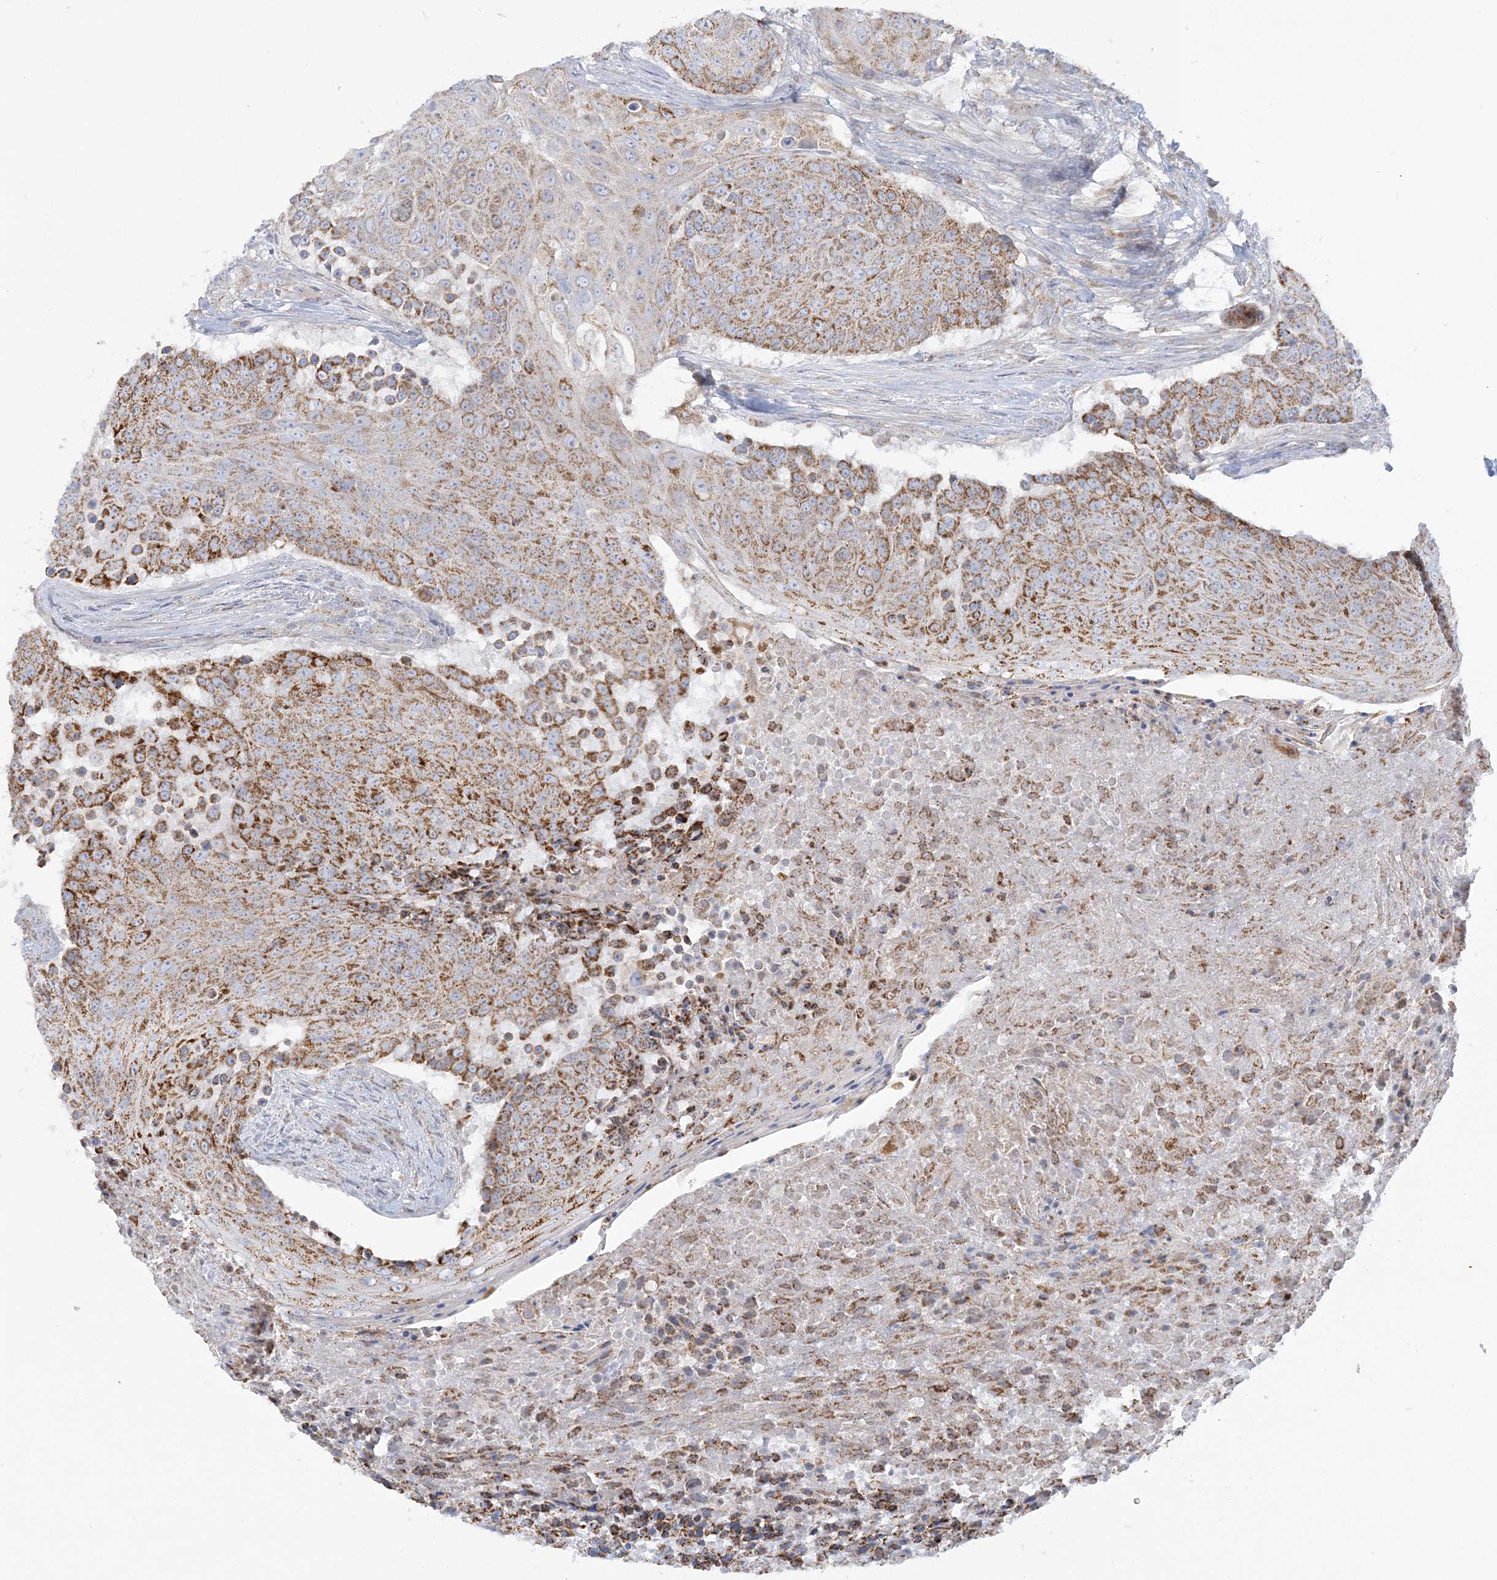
{"staining": {"intensity": "moderate", "quantity": ">75%", "location": "cytoplasmic/membranous"}, "tissue": "urothelial cancer", "cell_type": "Tumor cells", "image_type": "cancer", "snomed": [{"axis": "morphology", "description": "Urothelial carcinoma, High grade"}, {"axis": "topography", "description": "Urinary bladder"}], "caption": "Moderate cytoplasmic/membranous staining for a protein is identified in approximately >75% of tumor cells of urothelial carcinoma (high-grade) using immunohistochemistry (IHC).", "gene": "TBC1D14", "patient": {"sex": "female", "age": 63}}